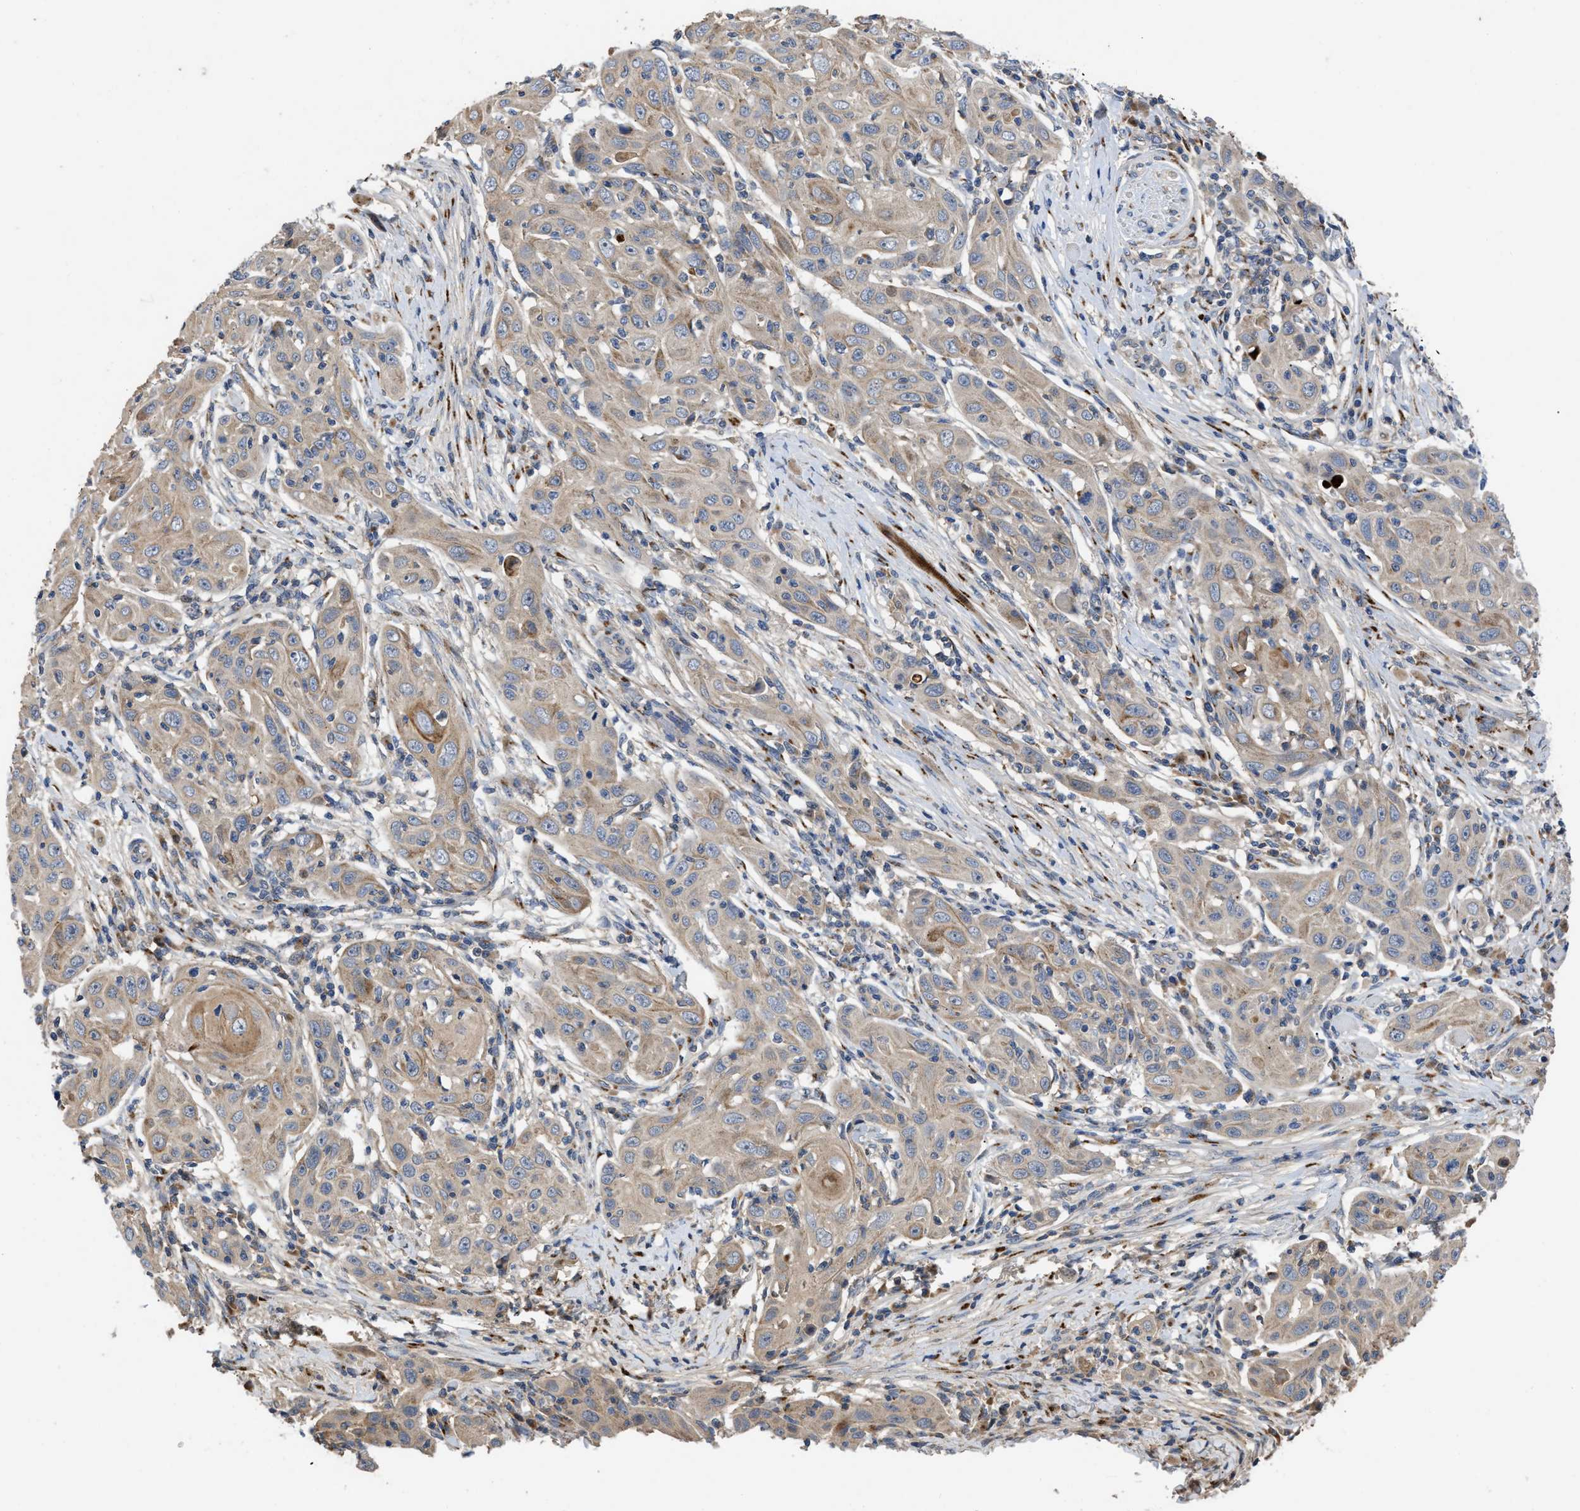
{"staining": {"intensity": "weak", "quantity": ">75%", "location": "cytoplasmic/membranous"}, "tissue": "skin cancer", "cell_type": "Tumor cells", "image_type": "cancer", "snomed": [{"axis": "morphology", "description": "Squamous cell carcinoma, NOS"}, {"axis": "topography", "description": "Skin"}], "caption": "This micrograph demonstrates immunohistochemistry (IHC) staining of squamous cell carcinoma (skin), with low weak cytoplasmic/membranous positivity in about >75% of tumor cells.", "gene": "SIK2", "patient": {"sex": "female", "age": 88}}